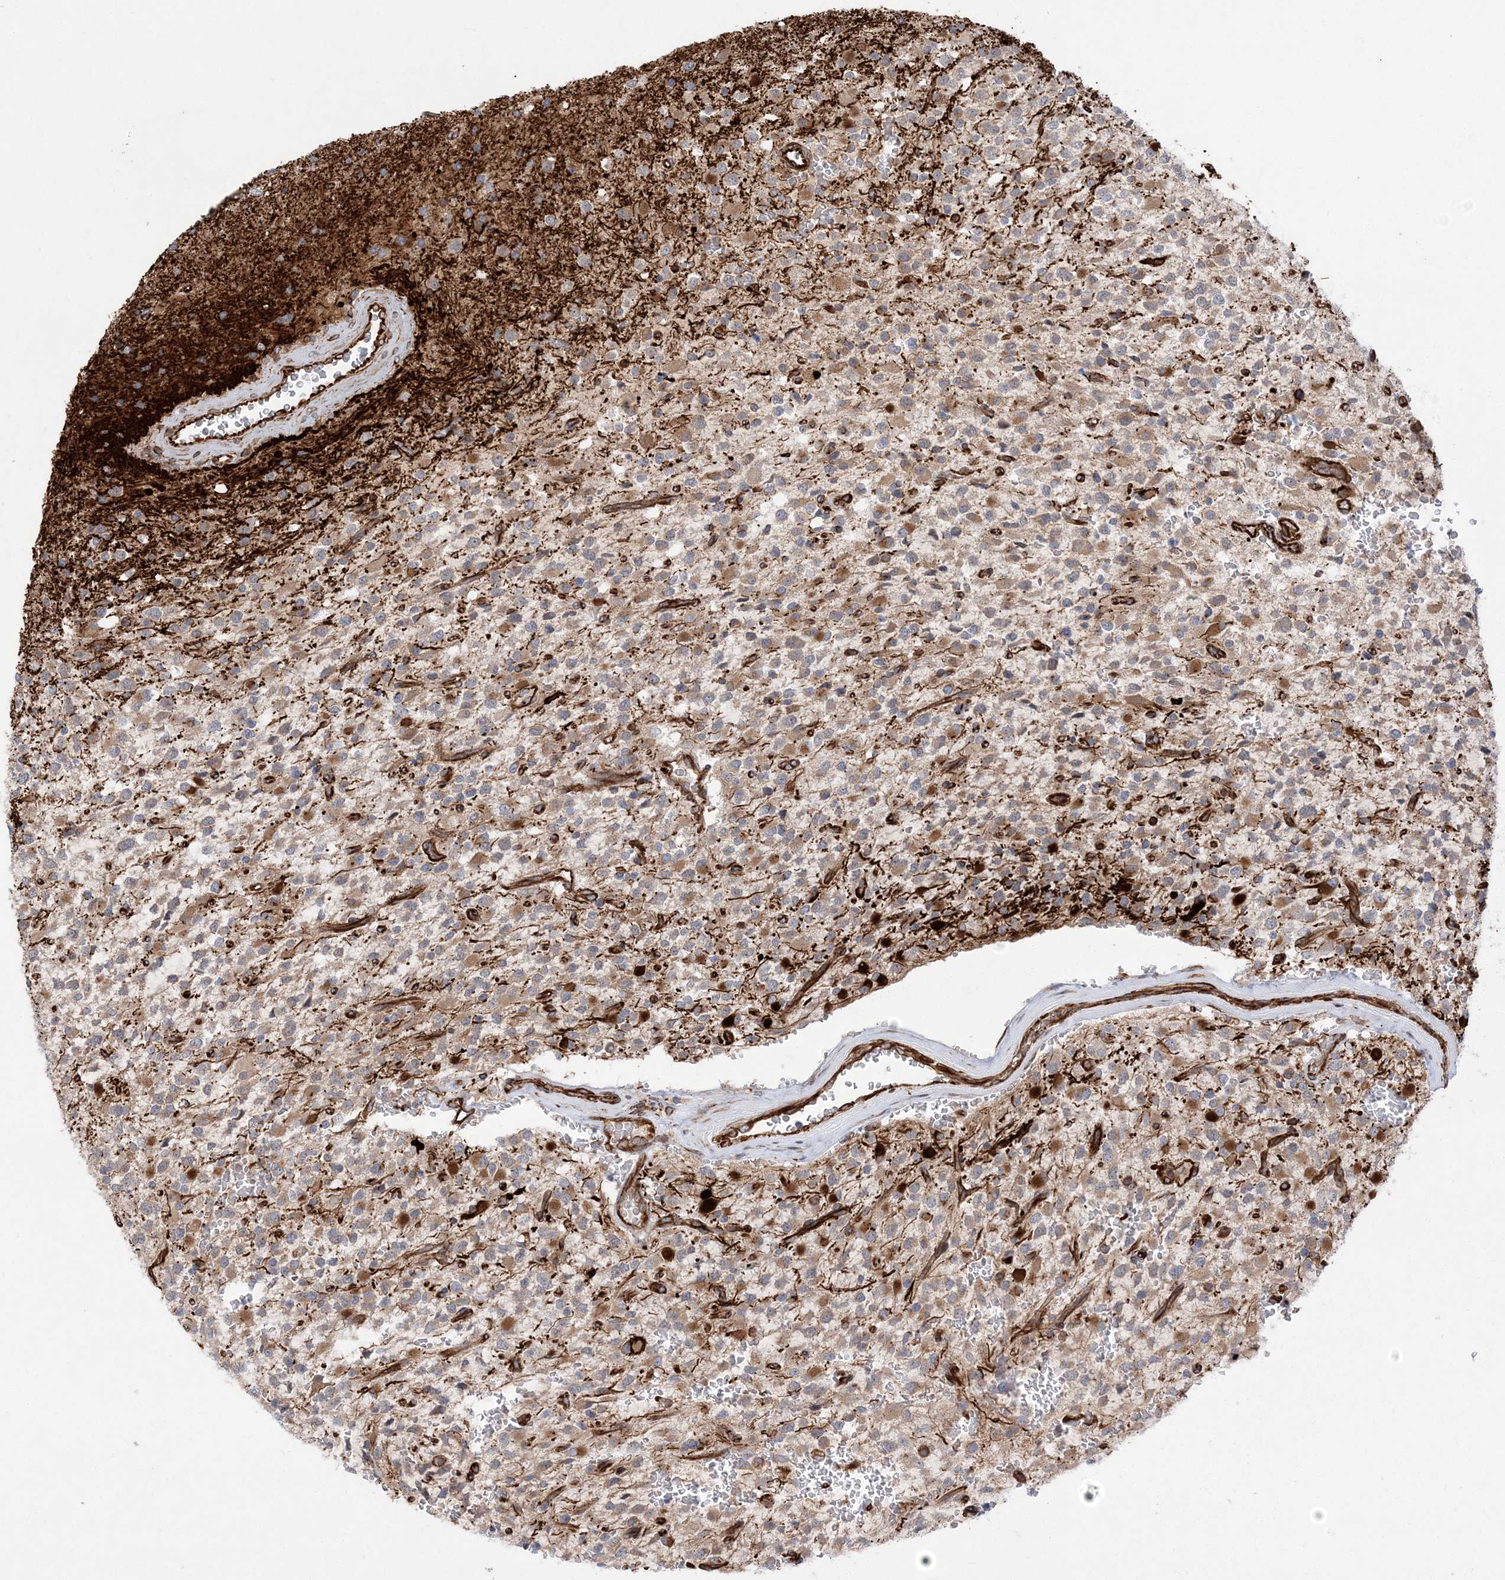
{"staining": {"intensity": "moderate", "quantity": "<25%", "location": "cytoplasmic/membranous"}, "tissue": "glioma", "cell_type": "Tumor cells", "image_type": "cancer", "snomed": [{"axis": "morphology", "description": "Glioma, malignant, High grade"}, {"axis": "topography", "description": "Brain"}], "caption": "Human glioma stained with a protein marker demonstrates moderate staining in tumor cells.", "gene": "FAM114A2", "patient": {"sex": "male", "age": 34}}